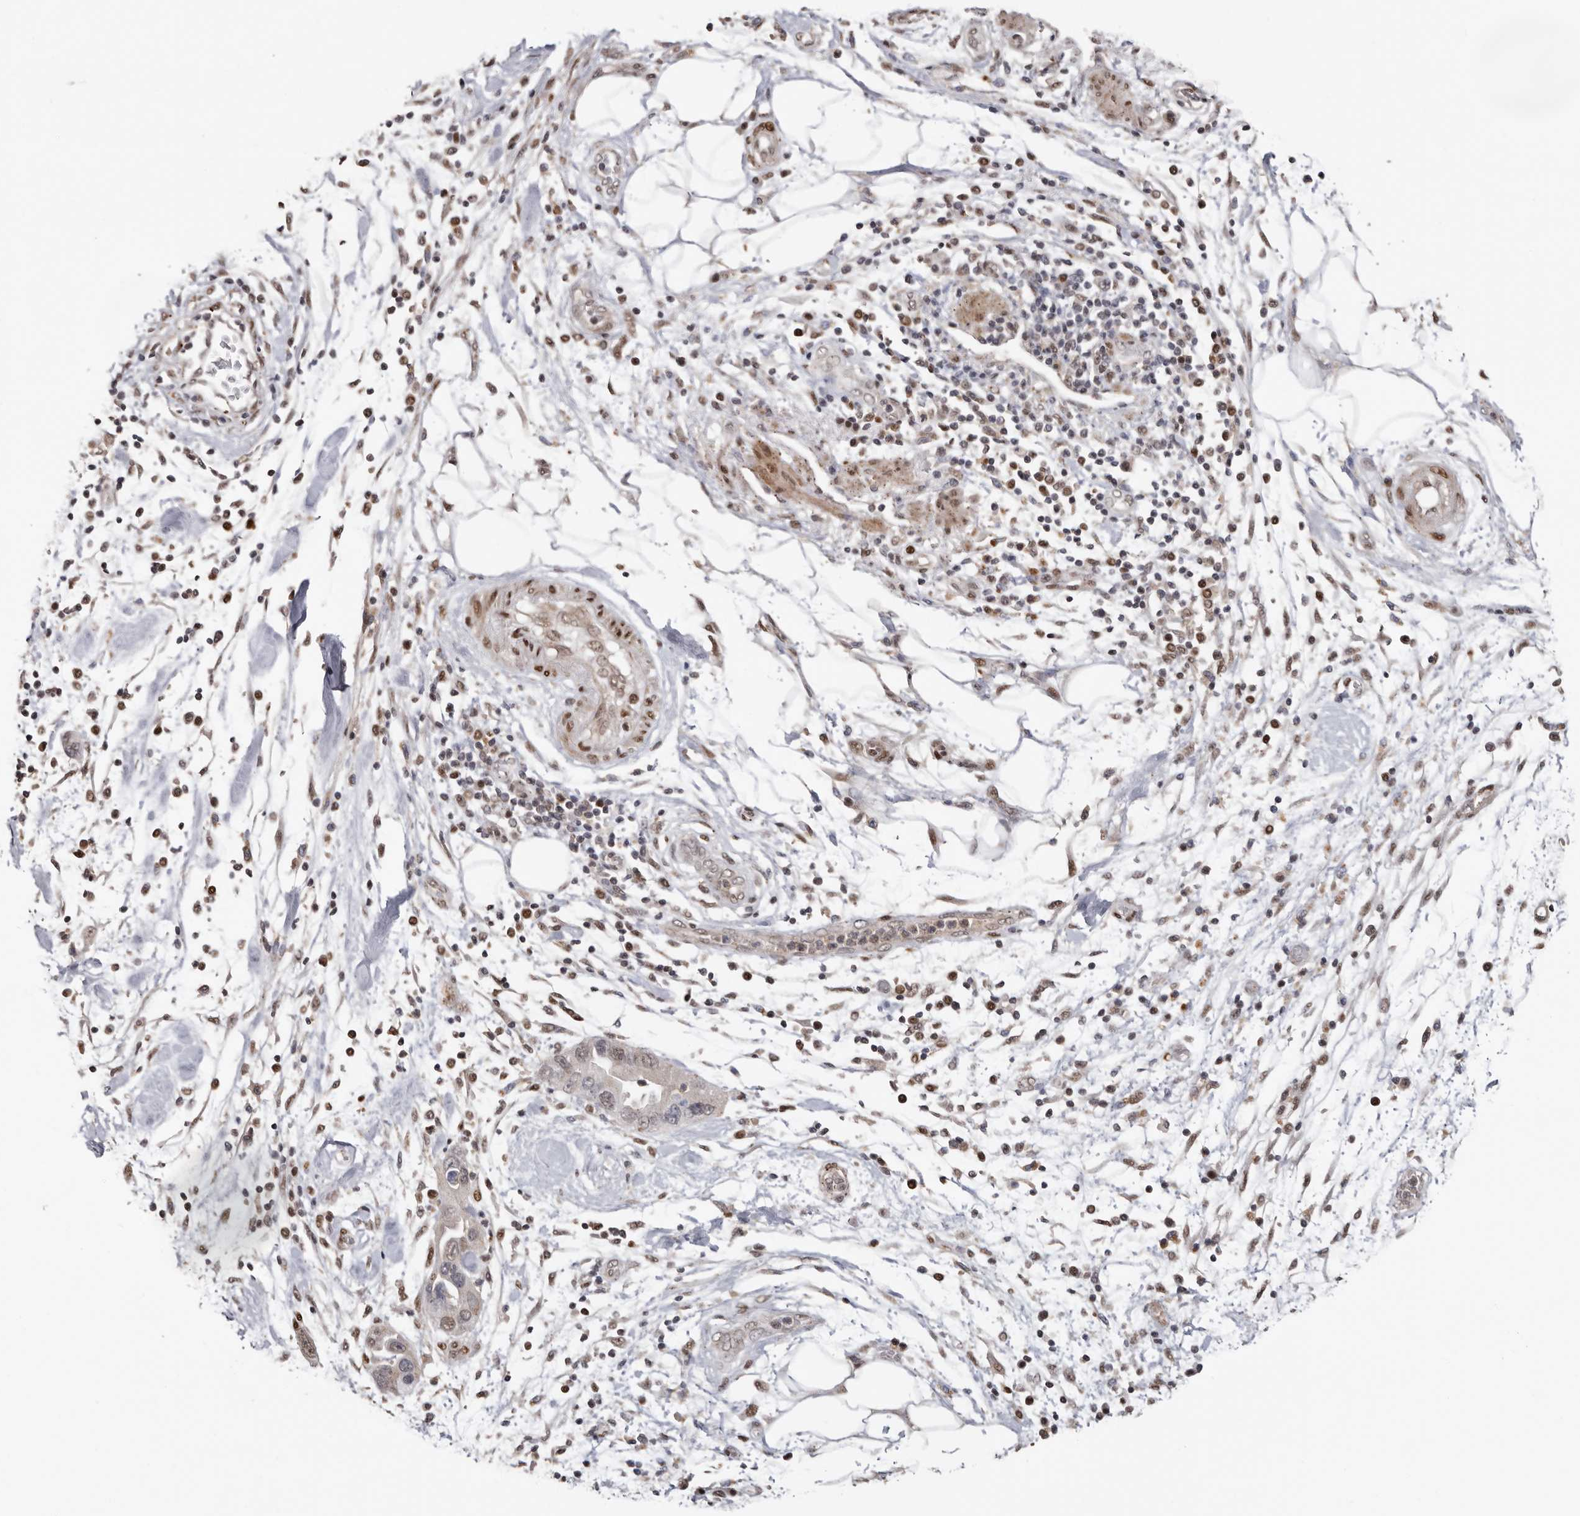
{"staining": {"intensity": "weak", "quantity": "<25%", "location": "nuclear"}, "tissue": "pancreatic cancer", "cell_type": "Tumor cells", "image_type": "cancer", "snomed": [{"axis": "morphology", "description": "Normal tissue, NOS"}, {"axis": "morphology", "description": "Adenocarcinoma, NOS"}, {"axis": "topography", "description": "Pancreas"}], "caption": "The micrograph shows no significant staining in tumor cells of pancreatic cancer.", "gene": "SMAD7", "patient": {"sex": "female", "age": 71}}